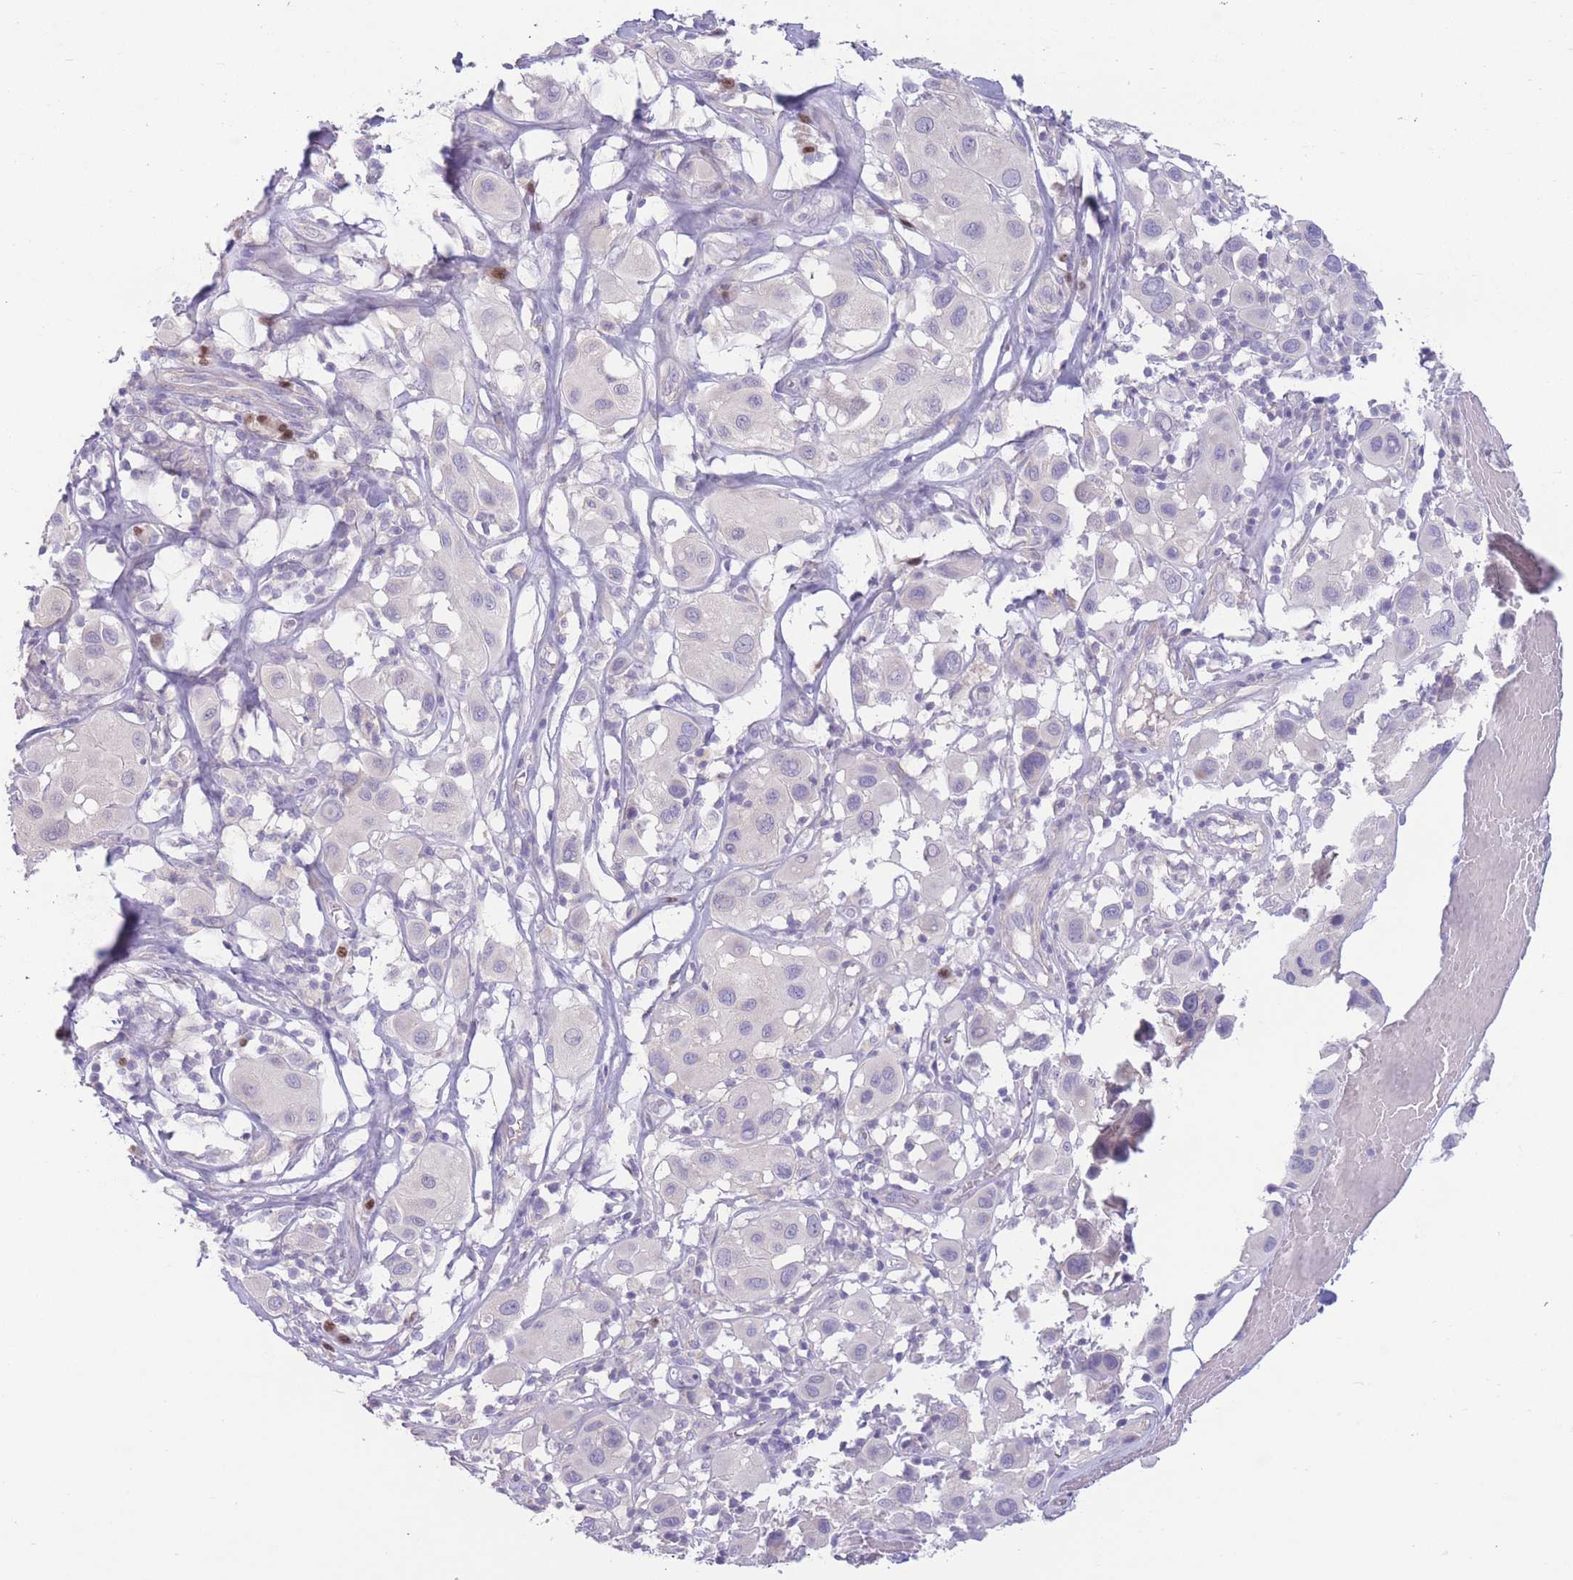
{"staining": {"intensity": "negative", "quantity": "none", "location": "none"}, "tissue": "melanoma", "cell_type": "Tumor cells", "image_type": "cancer", "snomed": [{"axis": "morphology", "description": "Malignant melanoma, Metastatic site"}, {"axis": "topography", "description": "Skin"}], "caption": "An IHC photomicrograph of melanoma is shown. There is no staining in tumor cells of melanoma. The staining is performed using DAB brown chromogen with nuclei counter-stained in using hematoxylin.", "gene": "BHLHA15", "patient": {"sex": "male", "age": 41}}